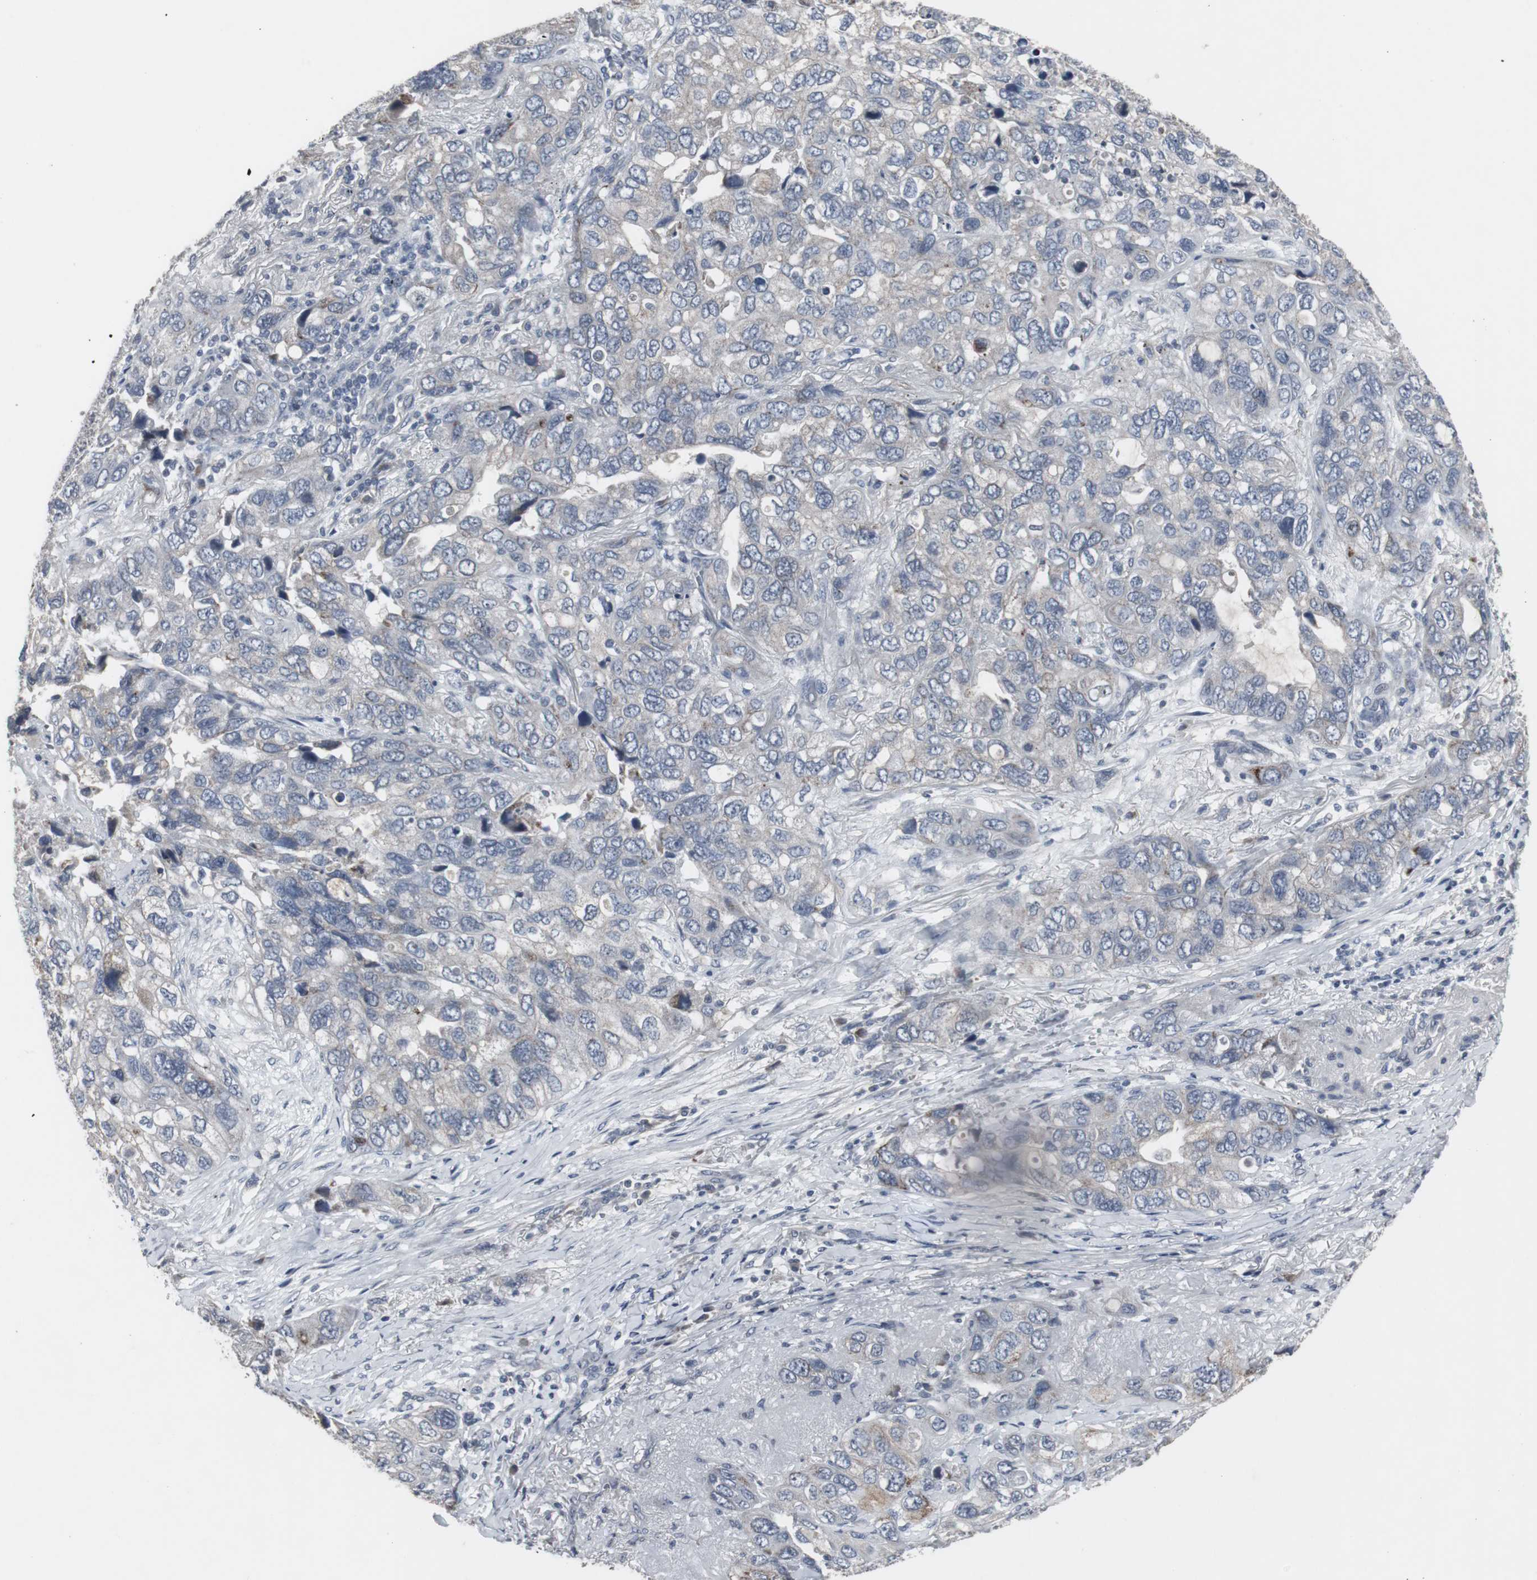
{"staining": {"intensity": "weak", "quantity": "25%-75%", "location": "cytoplasmic/membranous"}, "tissue": "lung cancer", "cell_type": "Tumor cells", "image_type": "cancer", "snomed": [{"axis": "morphology", "description": "Squamous cell carcinoma, NOS"}, {"axis": "topography", "description": "Lung"}], "caption": "Lung squamous cell carcinoma tissue displays weak cytoplasmic/membranous expression in about 25%-75% of tumor cells (brown staining indicates protein expression, while blue staining denotes nuclei).", "gene": "ACAA1", "patient": {"sex": "female", "age": 73}}